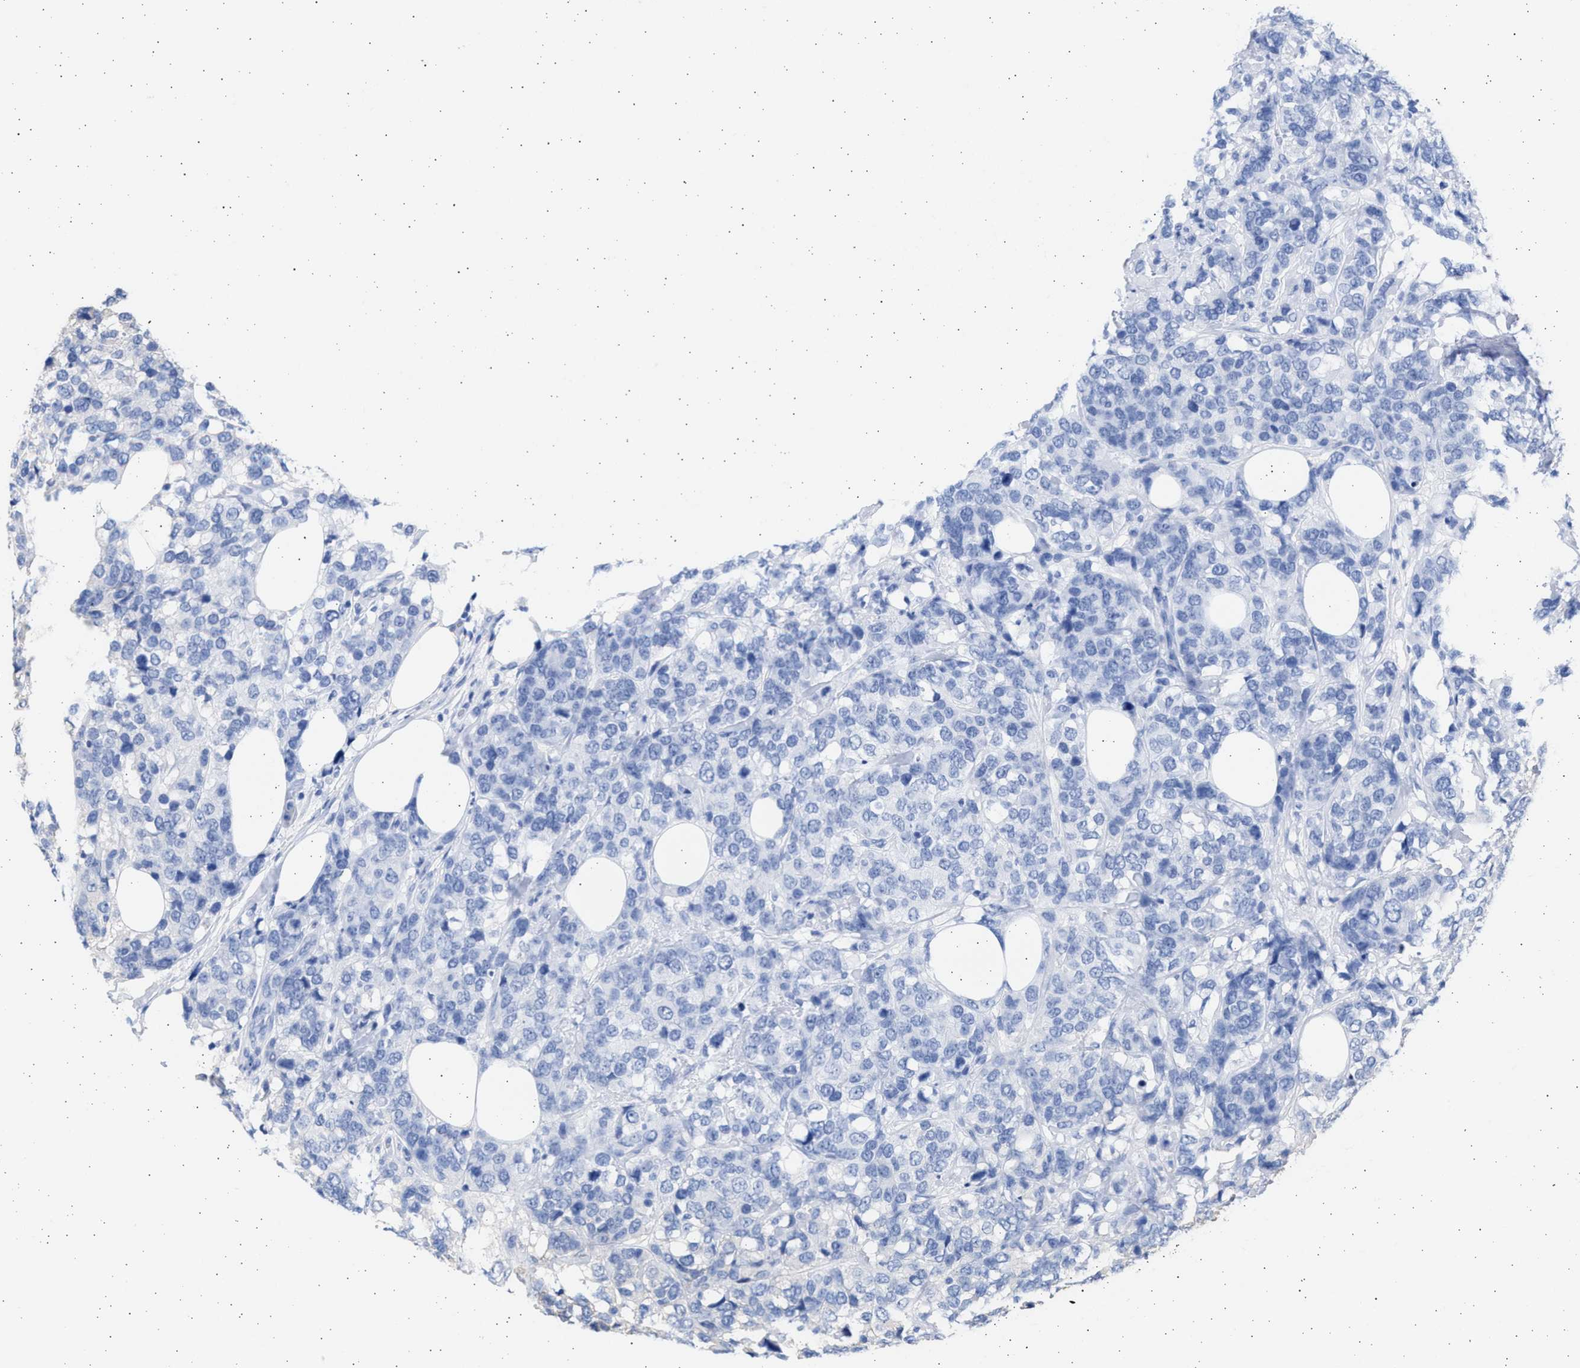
{"staining": {"intensity": "negative", "quantity": "none", "location": "none"}, "tissue": "breast cancer", "cell_type": "Tumor cells", "image_type": "cancer", "snomed": [{"axis": "morphology", "description": "Lobular carcinoma"}, {"axis": "topography", "description": "Breast"}], "caption": "High power microscopy micrograph of an immunohistochemistry (IHC) image of breast cancer (lobular carcinoma), revealing no significant positivity in tumor cells.", "gene": "ALDOC", "patient": {"sex": "female", "age": 59}}